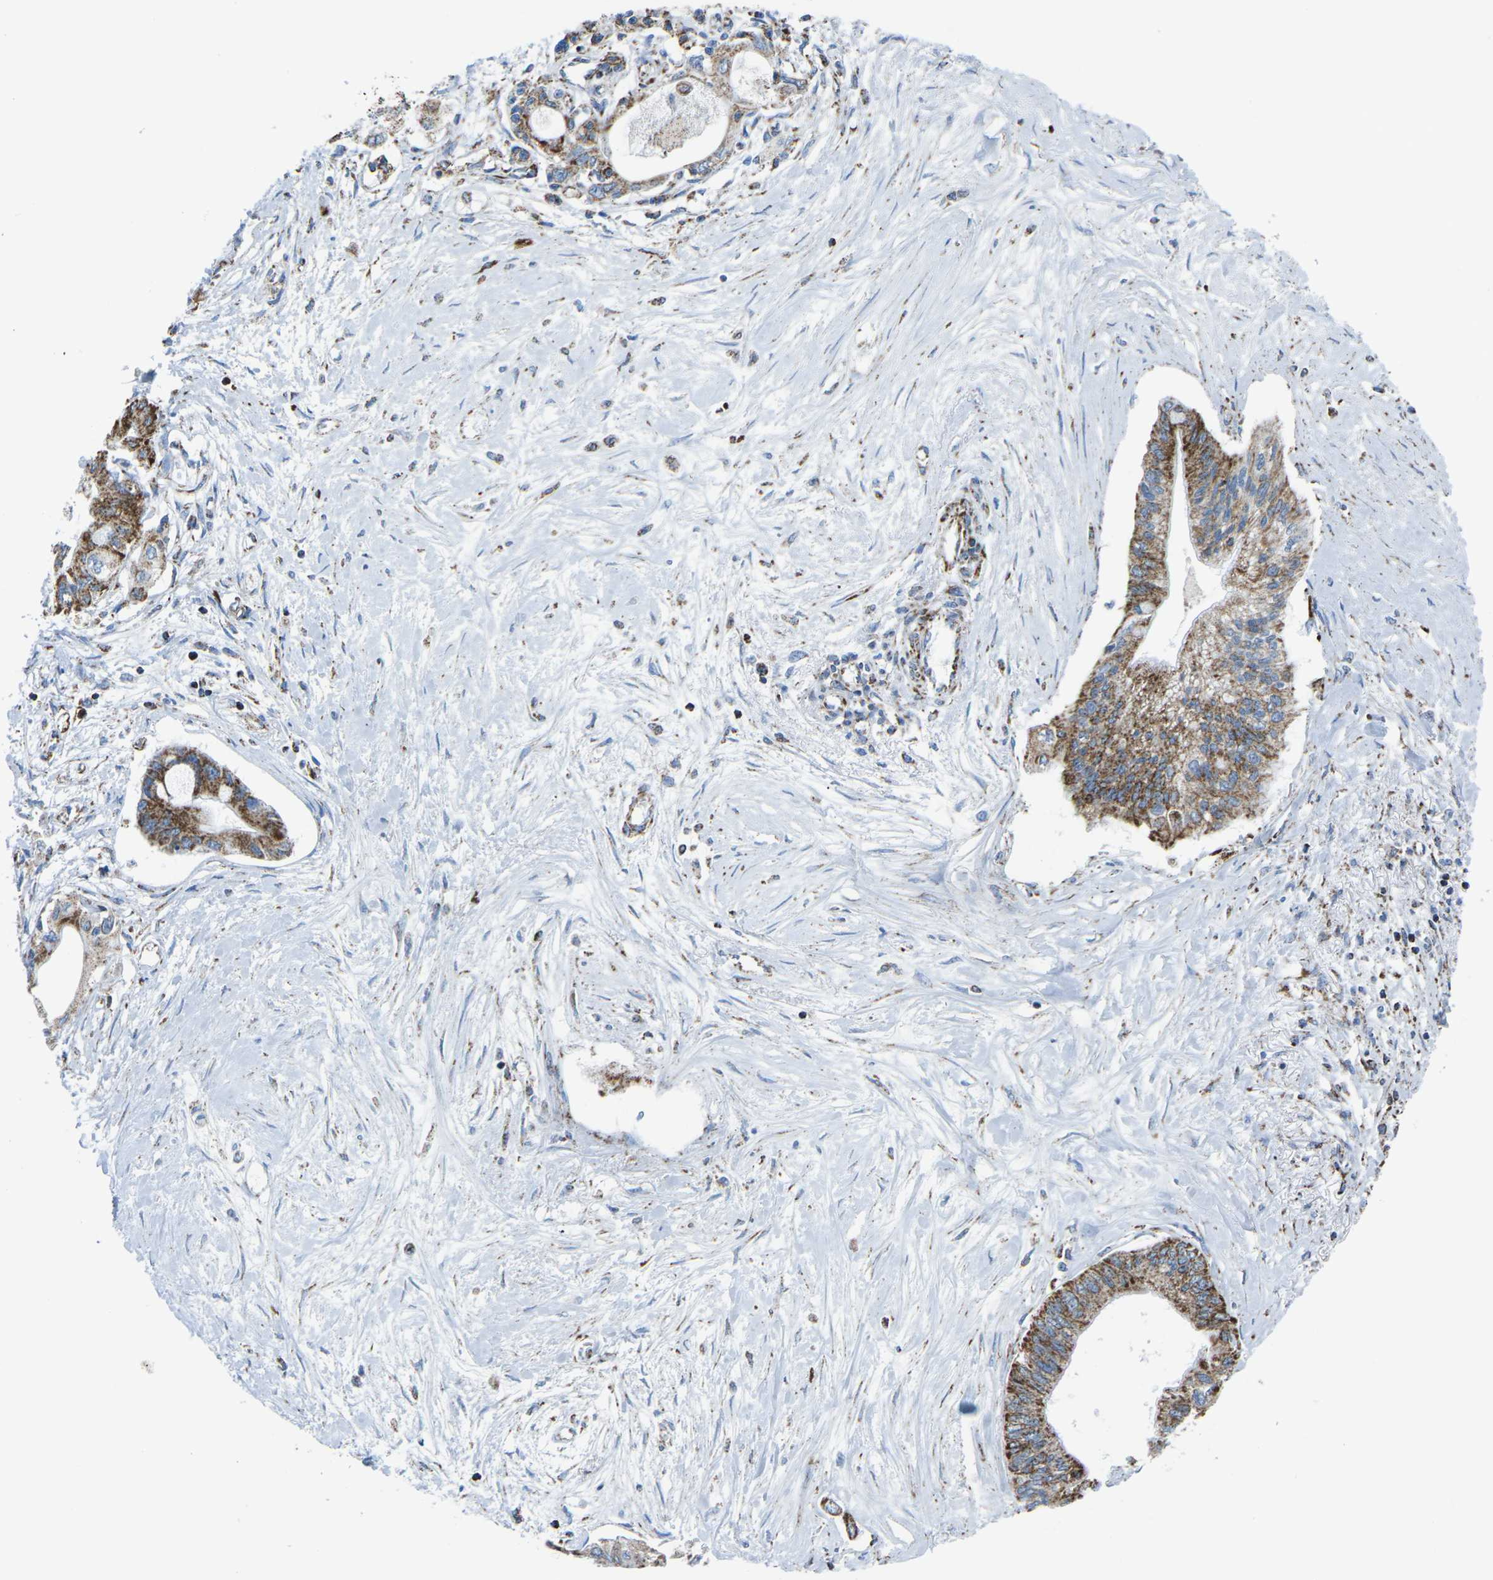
{"staining": {"intensity": "strong", "quantity": ">75%", "location": "cytoplasmic/membranous"}, "tissue": "pancreatic cancer", "cell_type": "Tumor cells", "image_type": "cancer", "snomed": [{"axis": "morphology", "description": "Adenocarcinoma, NOS"}, {"axis": "topography", "description": "Pancreas"}], "caption": "High-magnification brightfield microscopy of pancreatic cancer stained with DAB (3,3'-diaminobenzidine) (brown) and counterstained with hematoxylin (blue). tumor cells exhibit strong cytoplasmic/membranous staining is appreciated in approximately>75% of cells.", "gene": "MT-CO2", "patient": {"sex": "female", "age": 77}}